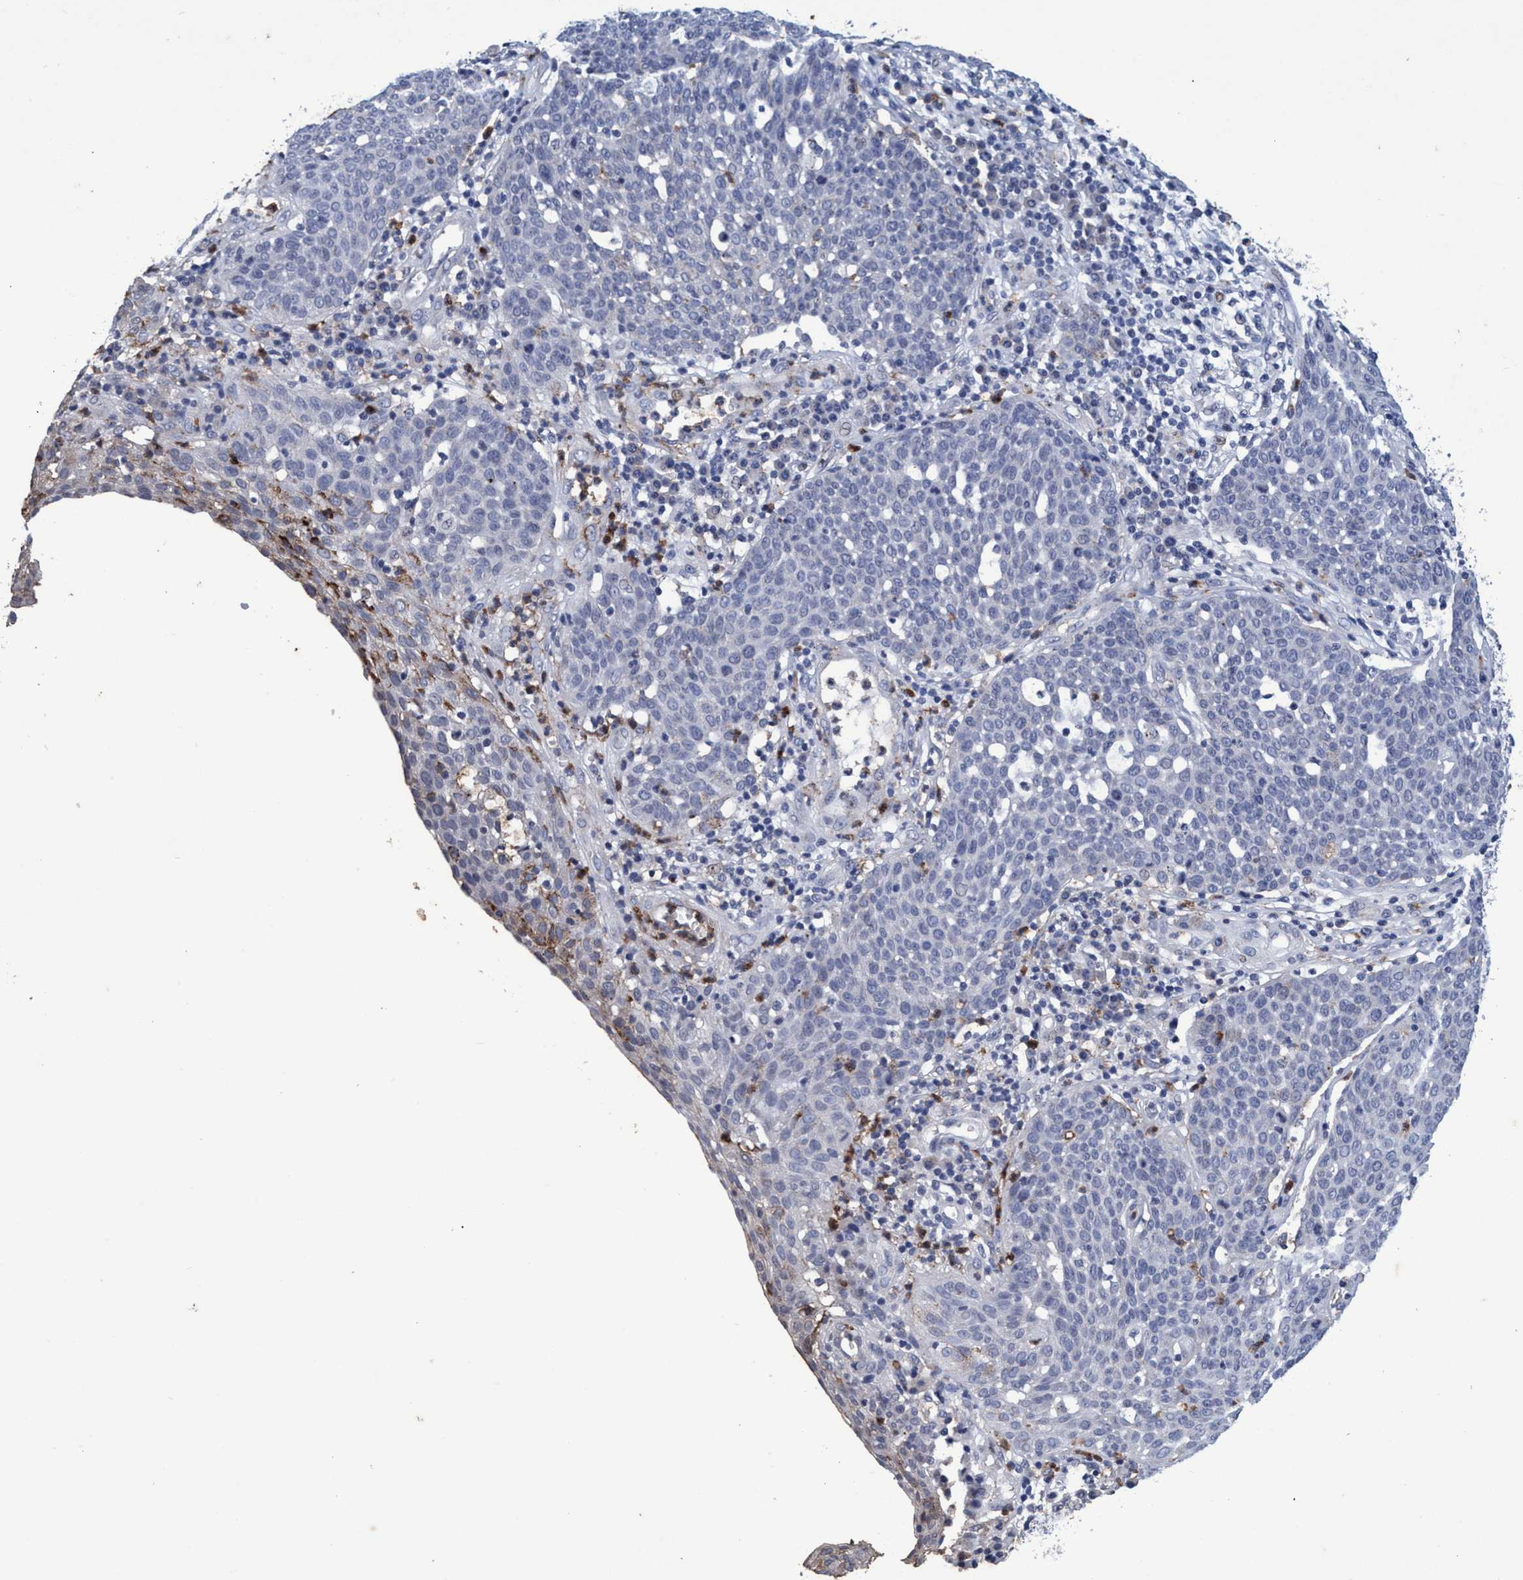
{"staining": {"intensity": "moderate", "quantity": "<25%", "location": "cytoplasmic/membranous"}, "tissue": "cervical cancer", "cell_type": "Tumor cells", "image_type": "cancer", "snomed": [{"axis": "morphology", "description": "Squamous cell carcinoma, NOS"}, {"axis": "topography", "description": "Cervix"}], "caption": "Brown immunohistochemical staining in squamous cell carcinoma (cervical) demonstrates moderate cytoplasmic/membranous positivity in about <25% of tumor cells.", "gene": "GRB14", "patient": {"sex": "female", "age": 34}}